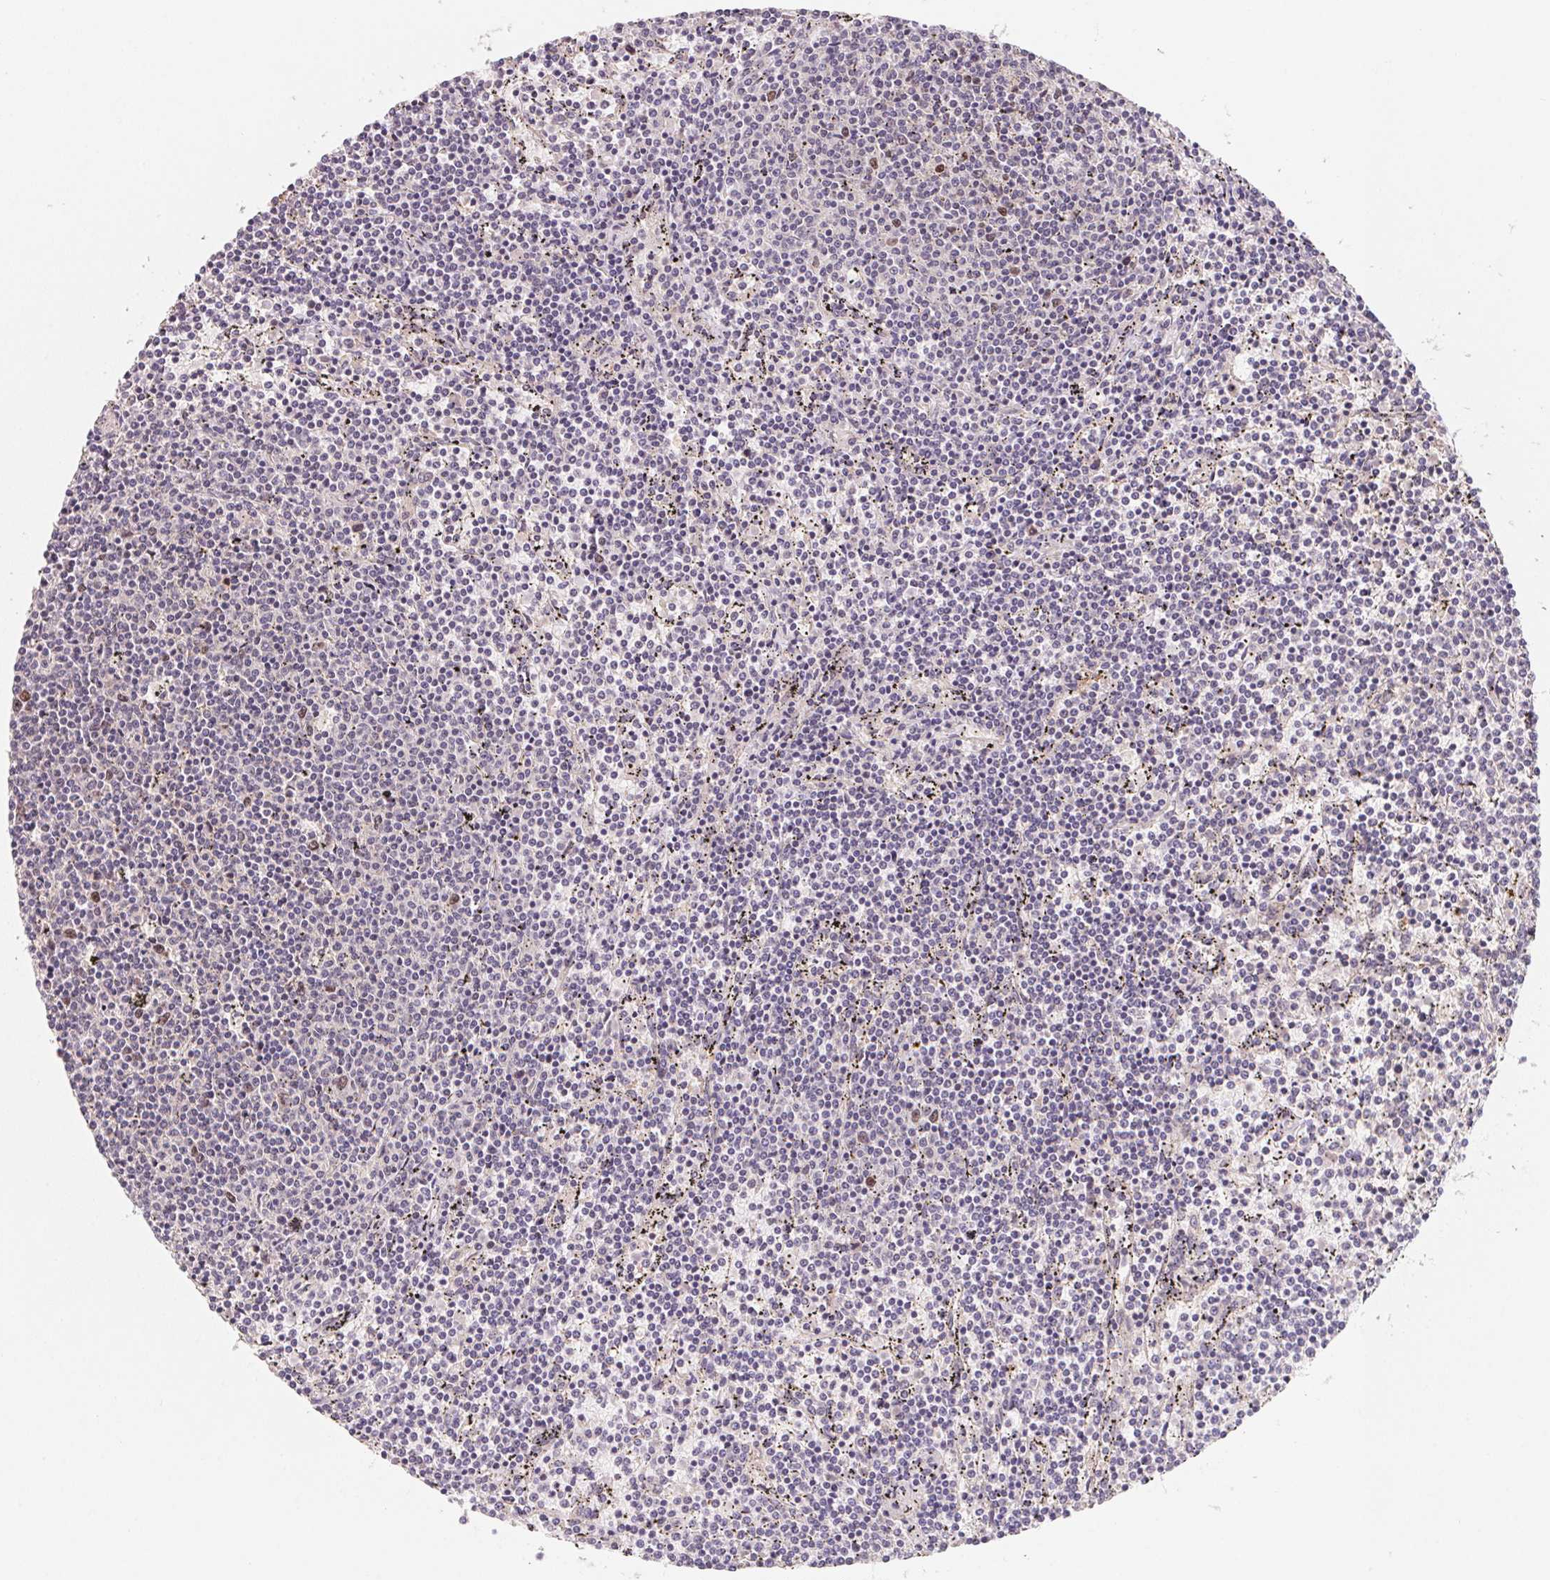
{"staining": {"intensity": "negative", "quantity": "none", "location": "none"}, "tissue": "lymphoma", "cell_type": "Tumor cells", "image_type": "cancer", "snomed": [{"axis": "morphology", "description": "Malignant lymphoma, non-Hodgkin's type, Low grade"}, {"axis": "topography", "description": "Spleen"}], "caption": "Immunohistochemistry (IHC) photomicrograph of neoplastic tissue: lymphoma stained with DAB (3,3'-diaminobenzidine) demonstrates no significant protein positivity in tumor cells.", "gene": "KIFC1", "patient": {"sex": "female", "age": 50}}